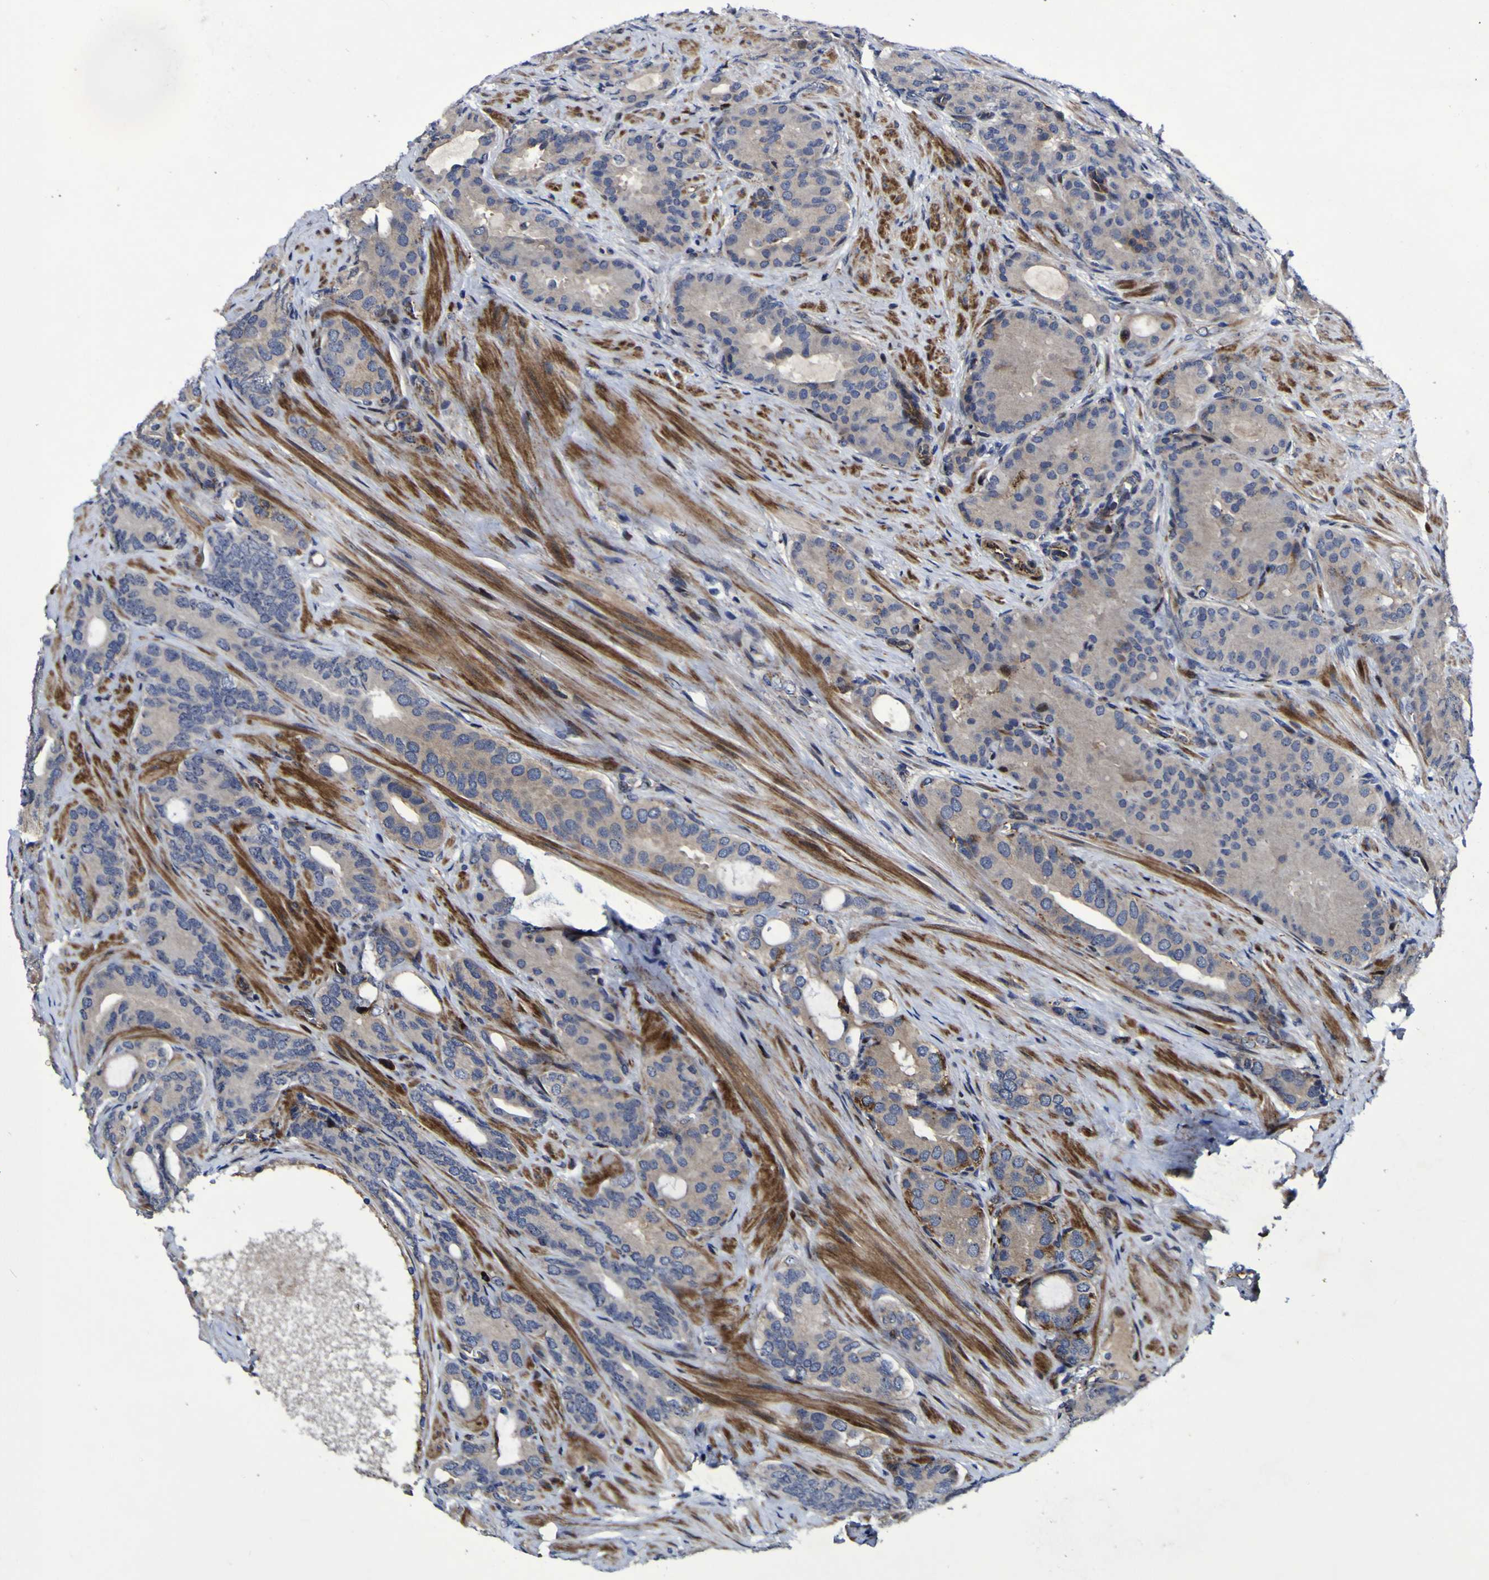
{"staining": {"intensity": "weak", "quantity": ">75%", "location": "cytoplasmic/membranous"}, "tissue": "prostate cancer", "cell_type": "Tumor cells", "image_type": "cancer", "snomed": [{"axis": "morphology", "description": "Adenocarcinoma, Low grade"}, {"axis": "topography", "description": "Prostate"}], "caption": "Tumor cells show low levels of weak cytoplasmic/membranous expression in about >75% of cells in prostate cancer (adenocarcinoma (low-grade)).", "gene": "MGLL", "patient": {"sex": "male", "age": 63}}